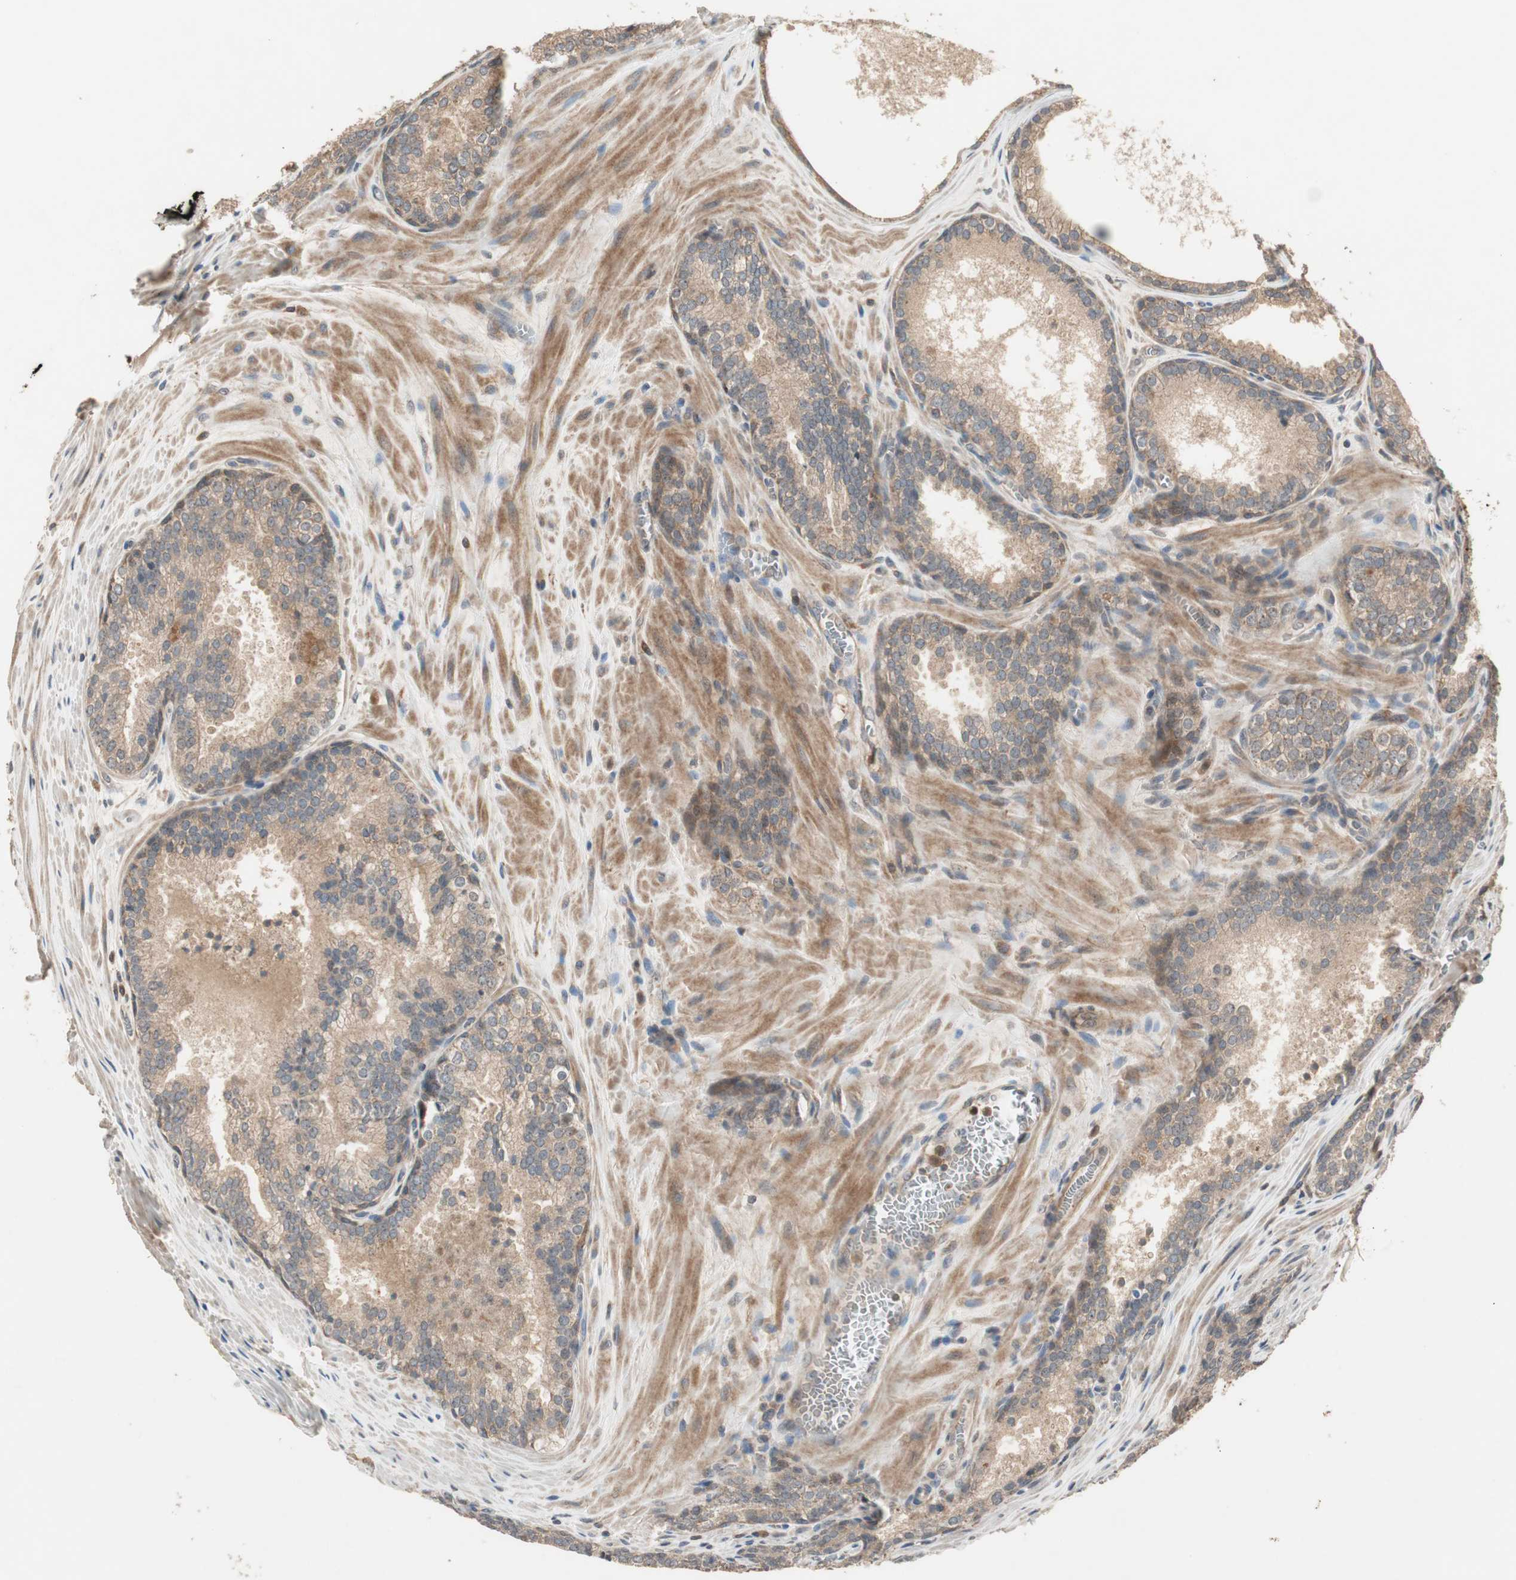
{"staining": {"intensity": "weak", "quantity": ">75%", "location": "cytoplasmic/membranous"}, "tissue": "prostate cancer", "cell_type": "Tumor cells", "image_type": "cancer", "snomed": [{"axis": "morphology", "description": "Adenocarcinoma, Low grade"}, {"axis": "topography", "description": "Prostate"}], "caption": "A brown stain labels weak cytoplasmic/membranous expression of a protein in human prostate cancer tumor cells.", "gene": "ATP6AP2", "patient": {"sex": "male", "age": 60}}